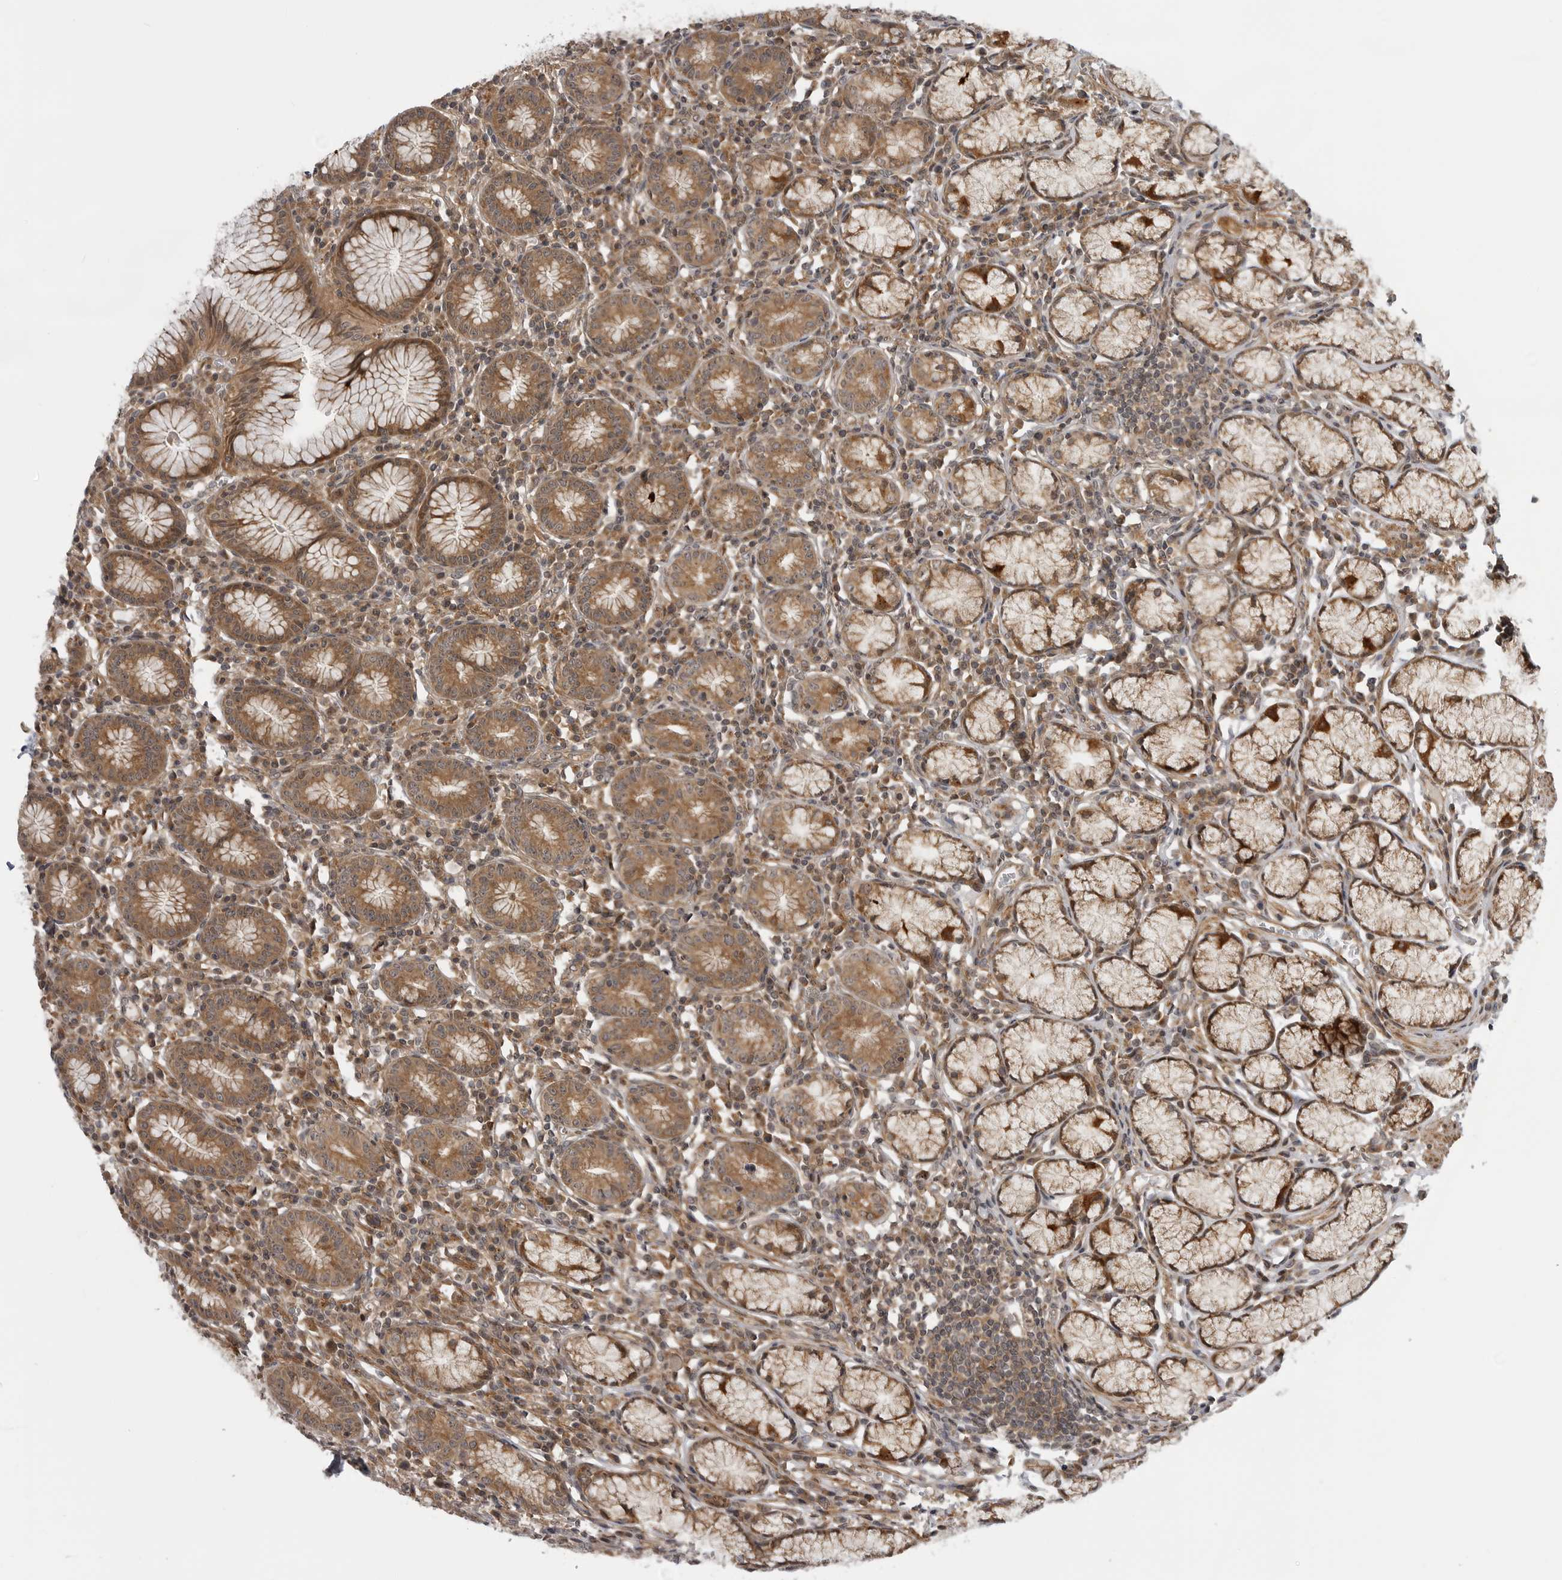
{"staining": {"intensity": "strong", "quantity": "25%-75%", "location": "cytoplasmic/membranous"}, "tissue": "stomach", "cell_type": "Glandular cells", "image_type": "normal", "snomed": [{"axis": "morphology", "description": "Normal tissue, NOS"}, {"axis": "topography", "description": "Stomach"}], "caption": "A brown stain highlights strong cytoplasmic/membranous positivity of a protein in glandular cells of normal human stomach. (brown staining indicates protein expression, while blue staining denotes nuclei).", "gene": "LRRC45", "patient": {"sex": "male", "age": 55}}